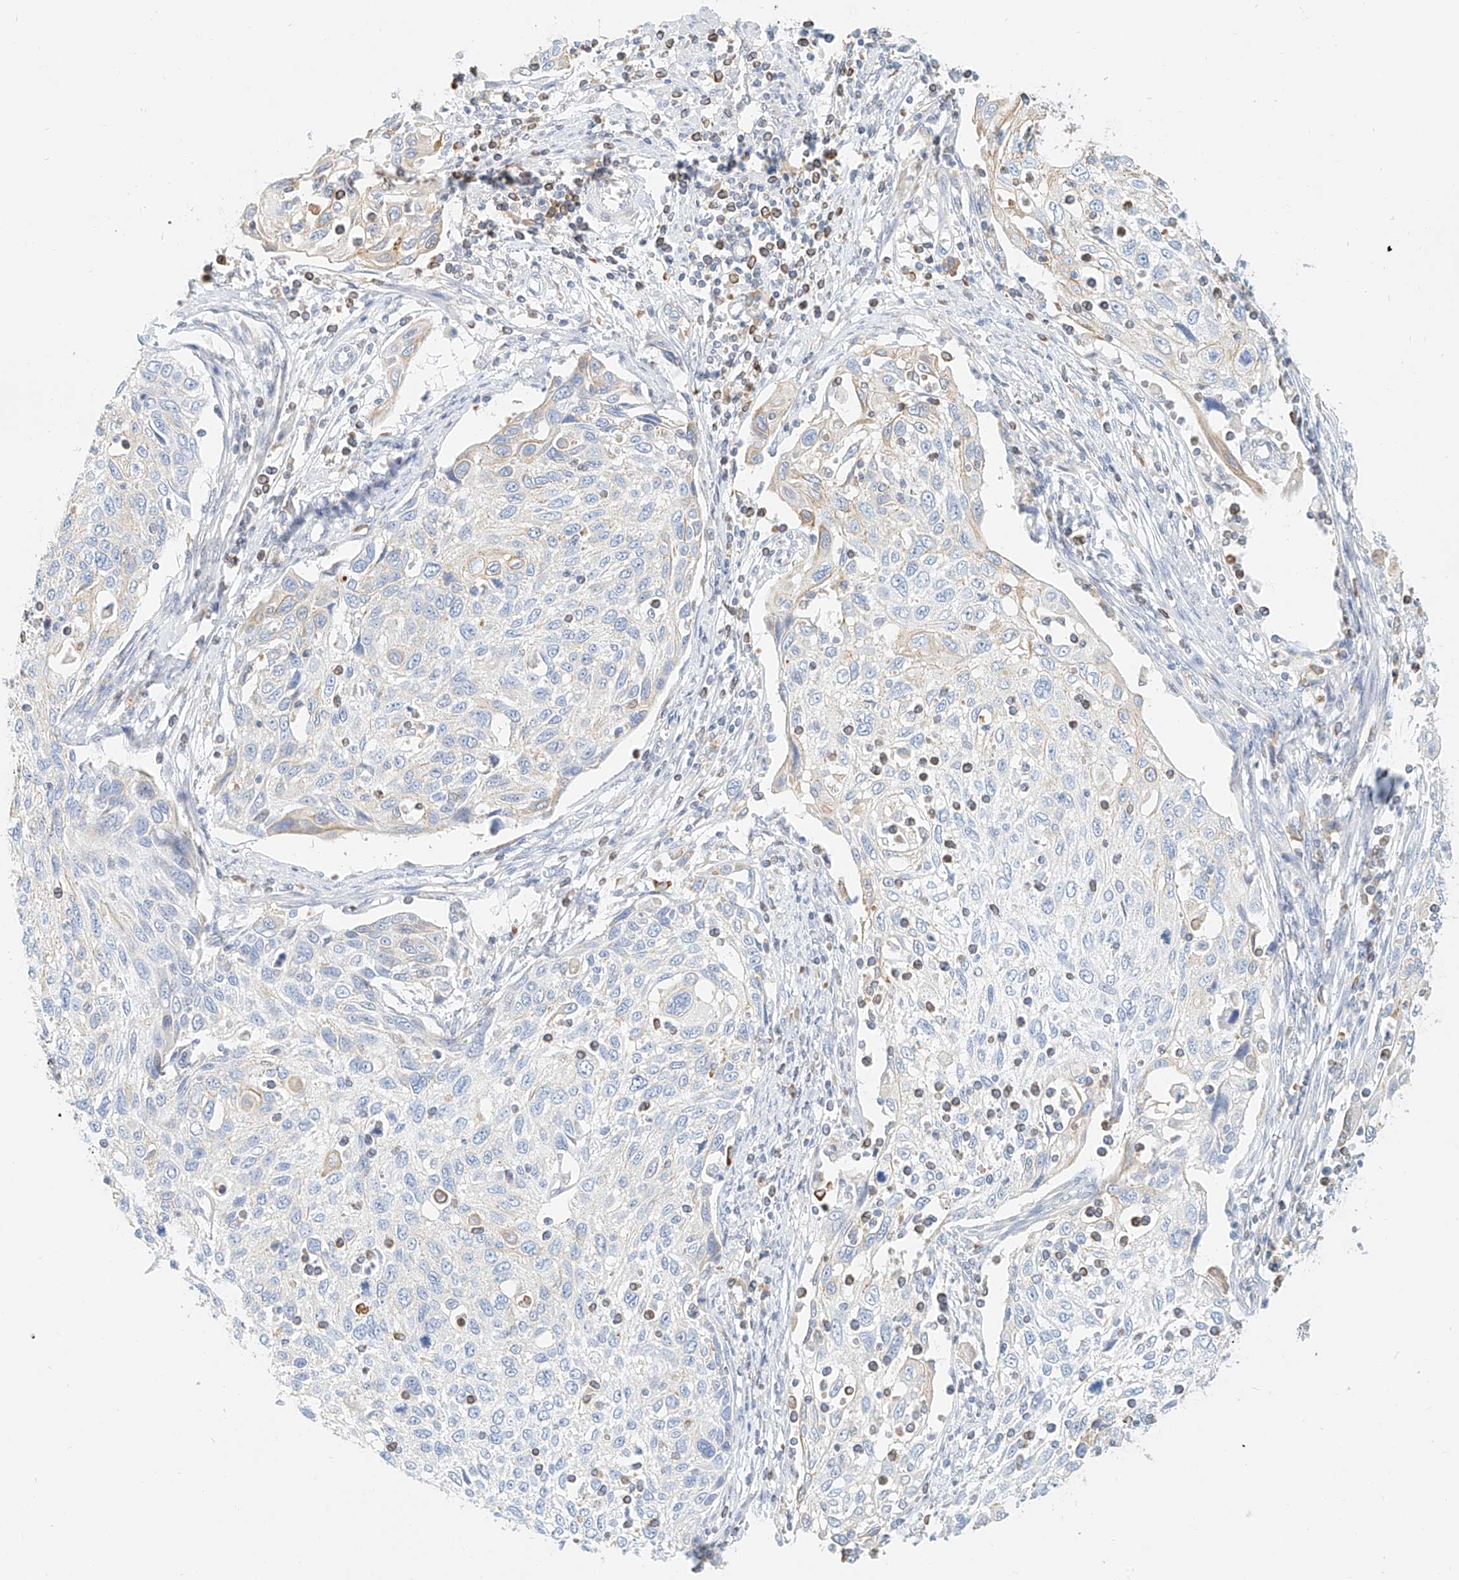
{"staining": {"intensity": "negative", "quantity": "none", "location": "none"}, "tissue": "cervical cancer", "cell_type": "Tumor cells", "image_type": "cancer", "snomed": [{"axis": "morphology", "description": "Squamous cell carcinoma, NOS"}, {"axis": "topography", "description": "Cervix"}], "caption": "DAB immunohistochemical staining of cervical cancer displays no significant positivity in tumor cells.", "gene": "DHRS7", "patient": {"sex": "female", "age": 70}}